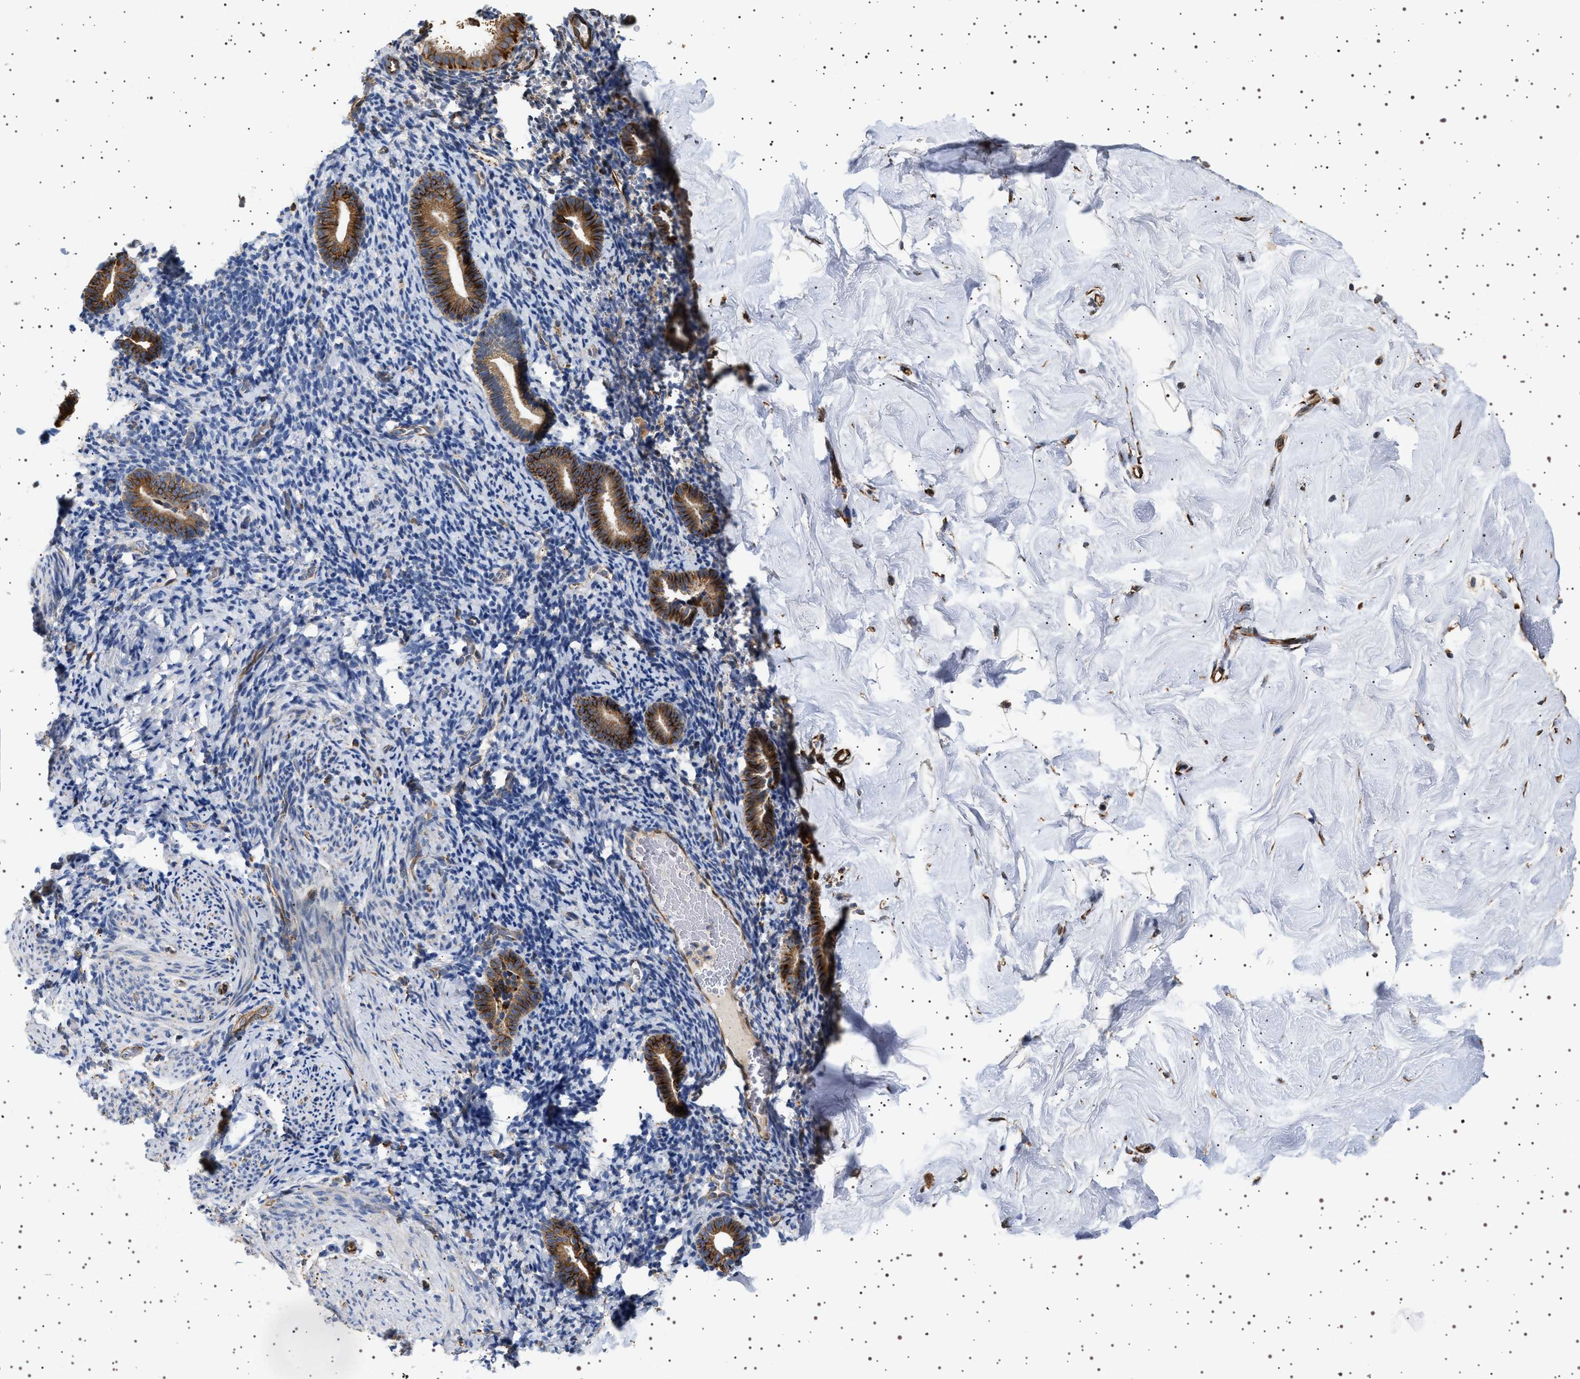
{"staining": {"intensity": "negative", "quantity": "none", "location": "none"}, "tissue": "endometrium", "cell_type": "Cells in endometrial stroma", "image_type": "normal", "snomed": [{"axis": "morphology", "description": "Normal tissue, NOS"}, {"axis": "topography", "description": "Endometrium"}], "caption": "Image shows no protein staining in cells in endometrial stroma of unremarkable endometrium.", "gene": "TRUB2", "patient": {"sex": "female", "age": 51}}